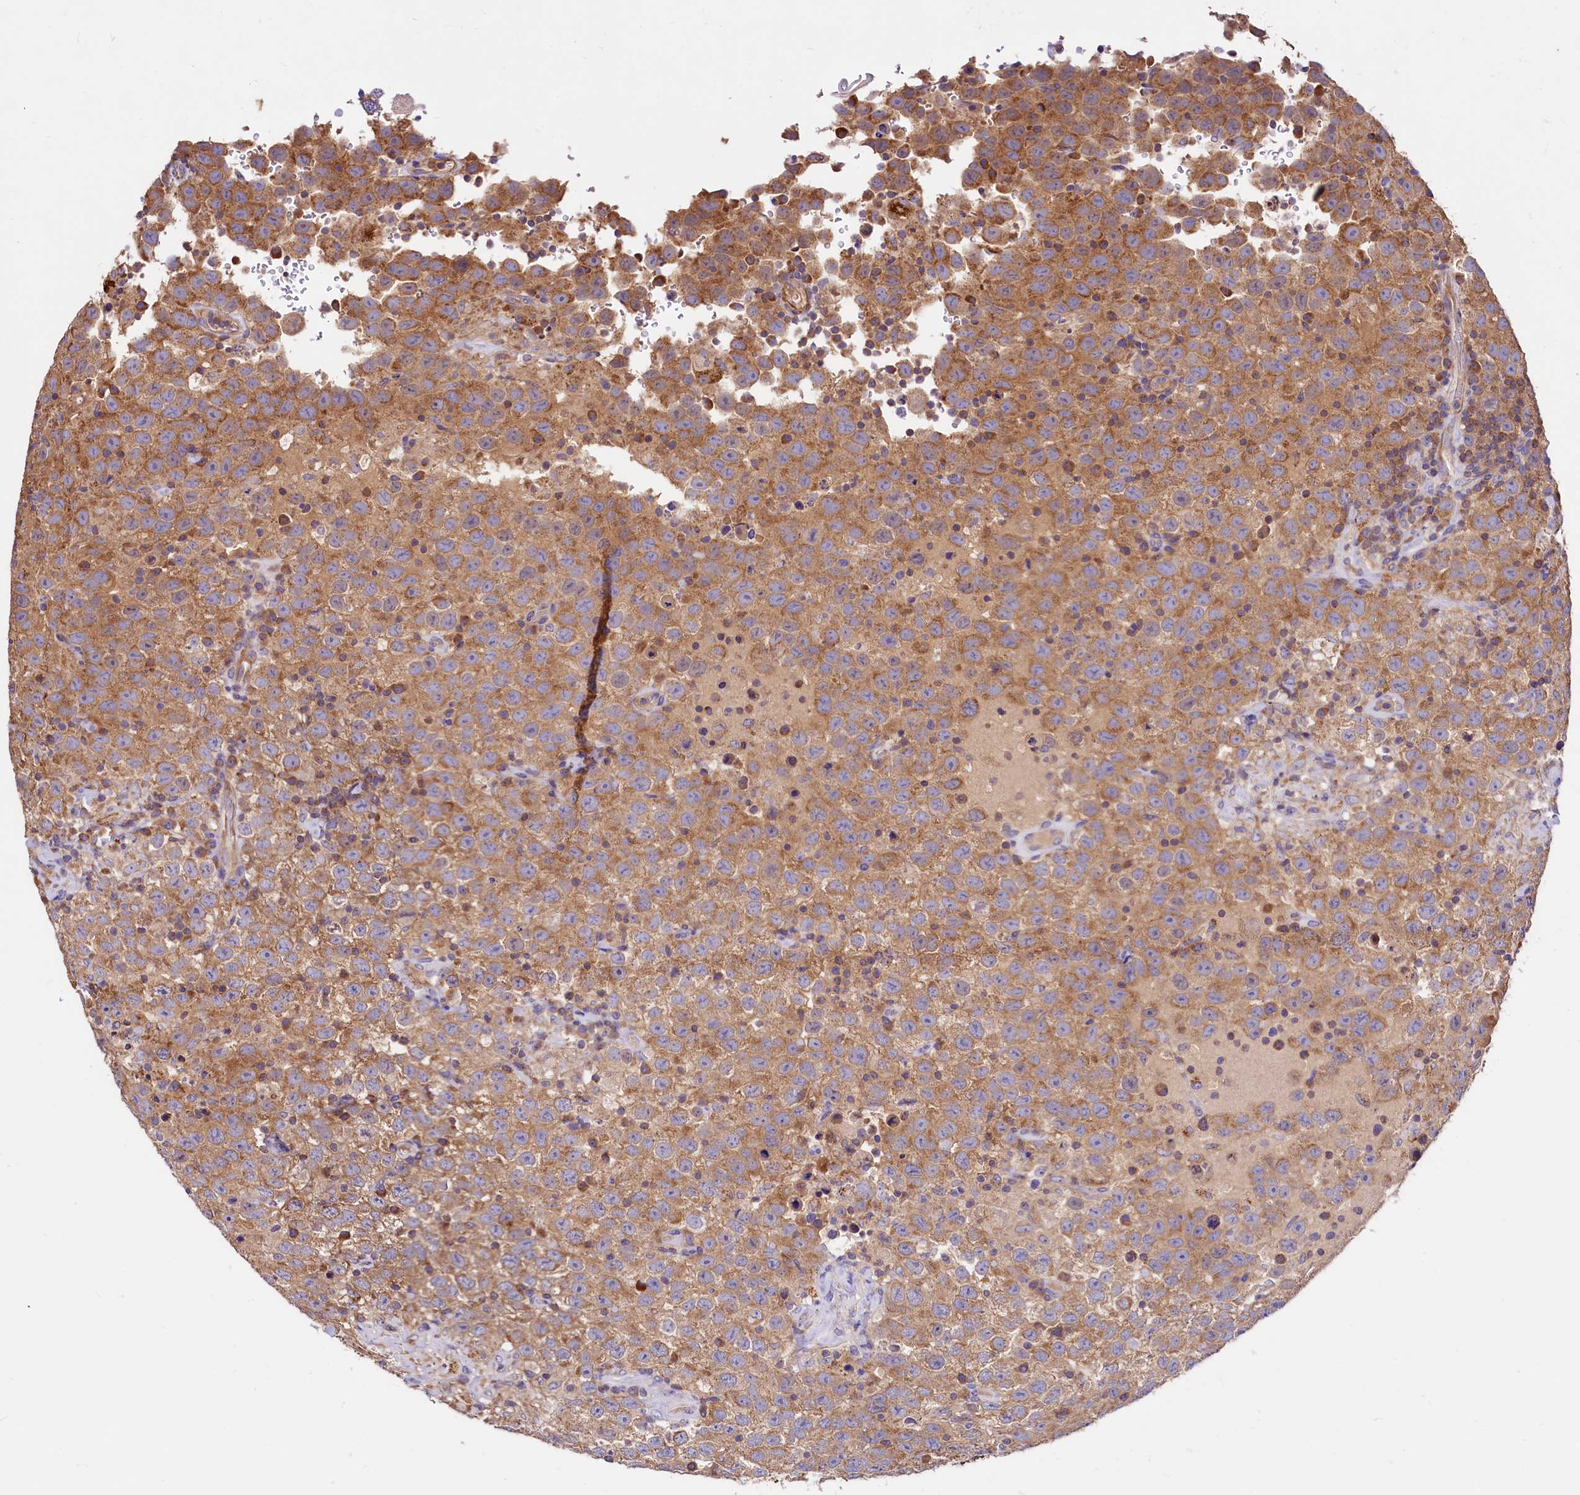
{"staining": {"intensity": "moderate", "quantity": ">75%", "location": "cytoplasmic/membranous"}, "tissue": "testis cancer", "cell_type": "Tumor cells", "image_type": "cancer", "snomed": [{"axis": "morphology", "description": "Seminoma, NOS"}, {"axis": "topography", "description": "Testis"}], "caption": "This image demonstrates immunohistochemistry (IHC) staining of testis seminoma, with medium moderate cytoplasmic/membranous expression in approximately >75% of tumor cells.", "gene": "CIAO3", "patient": {"sex": "male", "age": 41}}